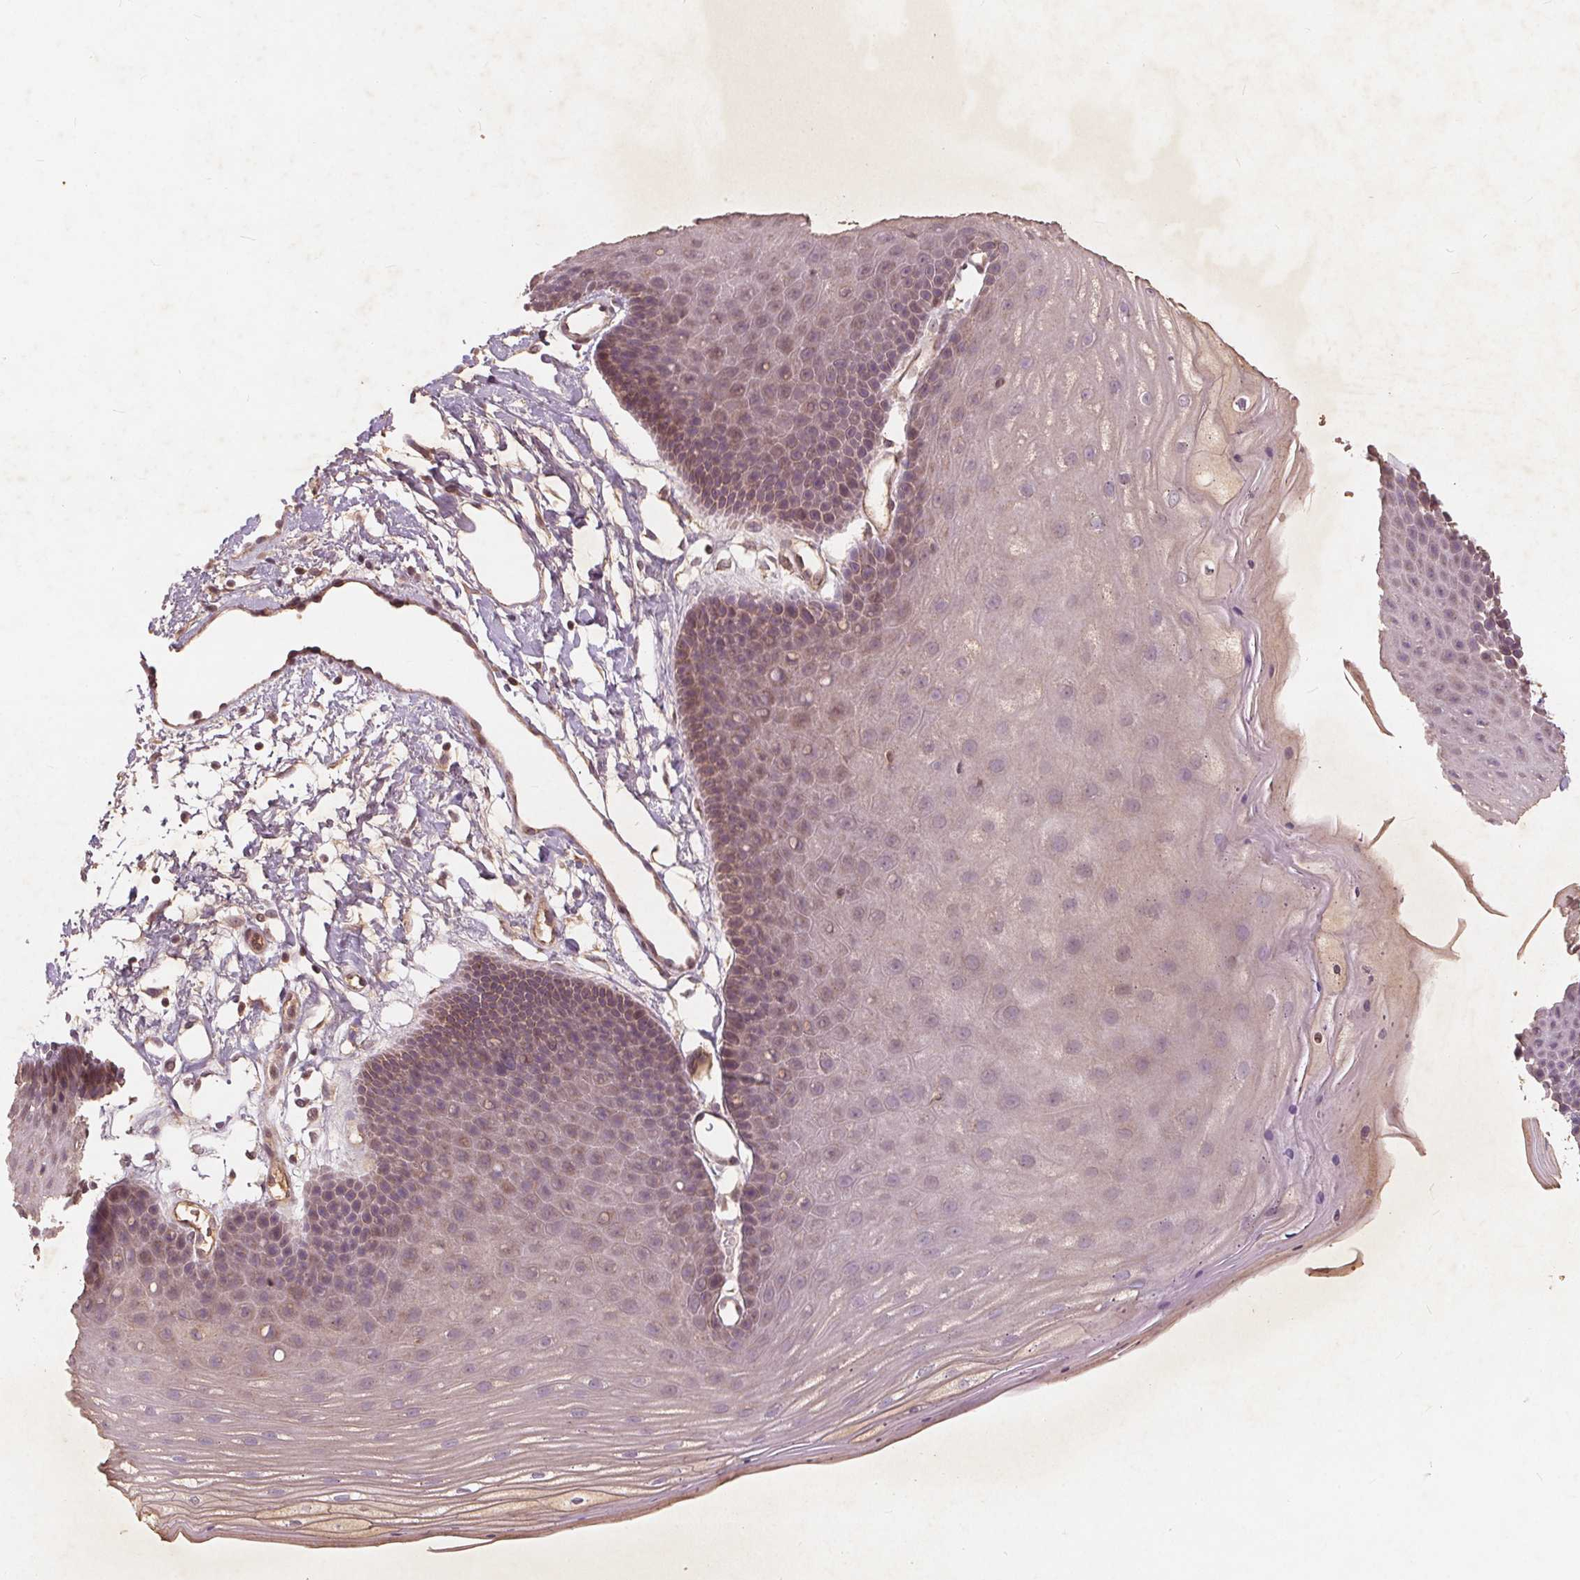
{"staining": {"intensity": "weak", "quantity": "<25%", "location": "cytoplasmic/membranous,nuclear"}, "tissue": "skin", "cell_type": "Epidermal cells", "image_type": "normal", "snomed": [{"axis": "morphology", "description": "Normal tissue, NOS"}, {"axis": "topography", "description": "Anal"}], "caption": "High power microscopy image of an IHC histopathology image of normal skin, revealing no significant expression in epidermal cells. (Brightfield microscopy of DAB immunohistochemistry at high magnification).", "gene": "CSNK1G2", "patient": {"sex": "male", "age": 53}}